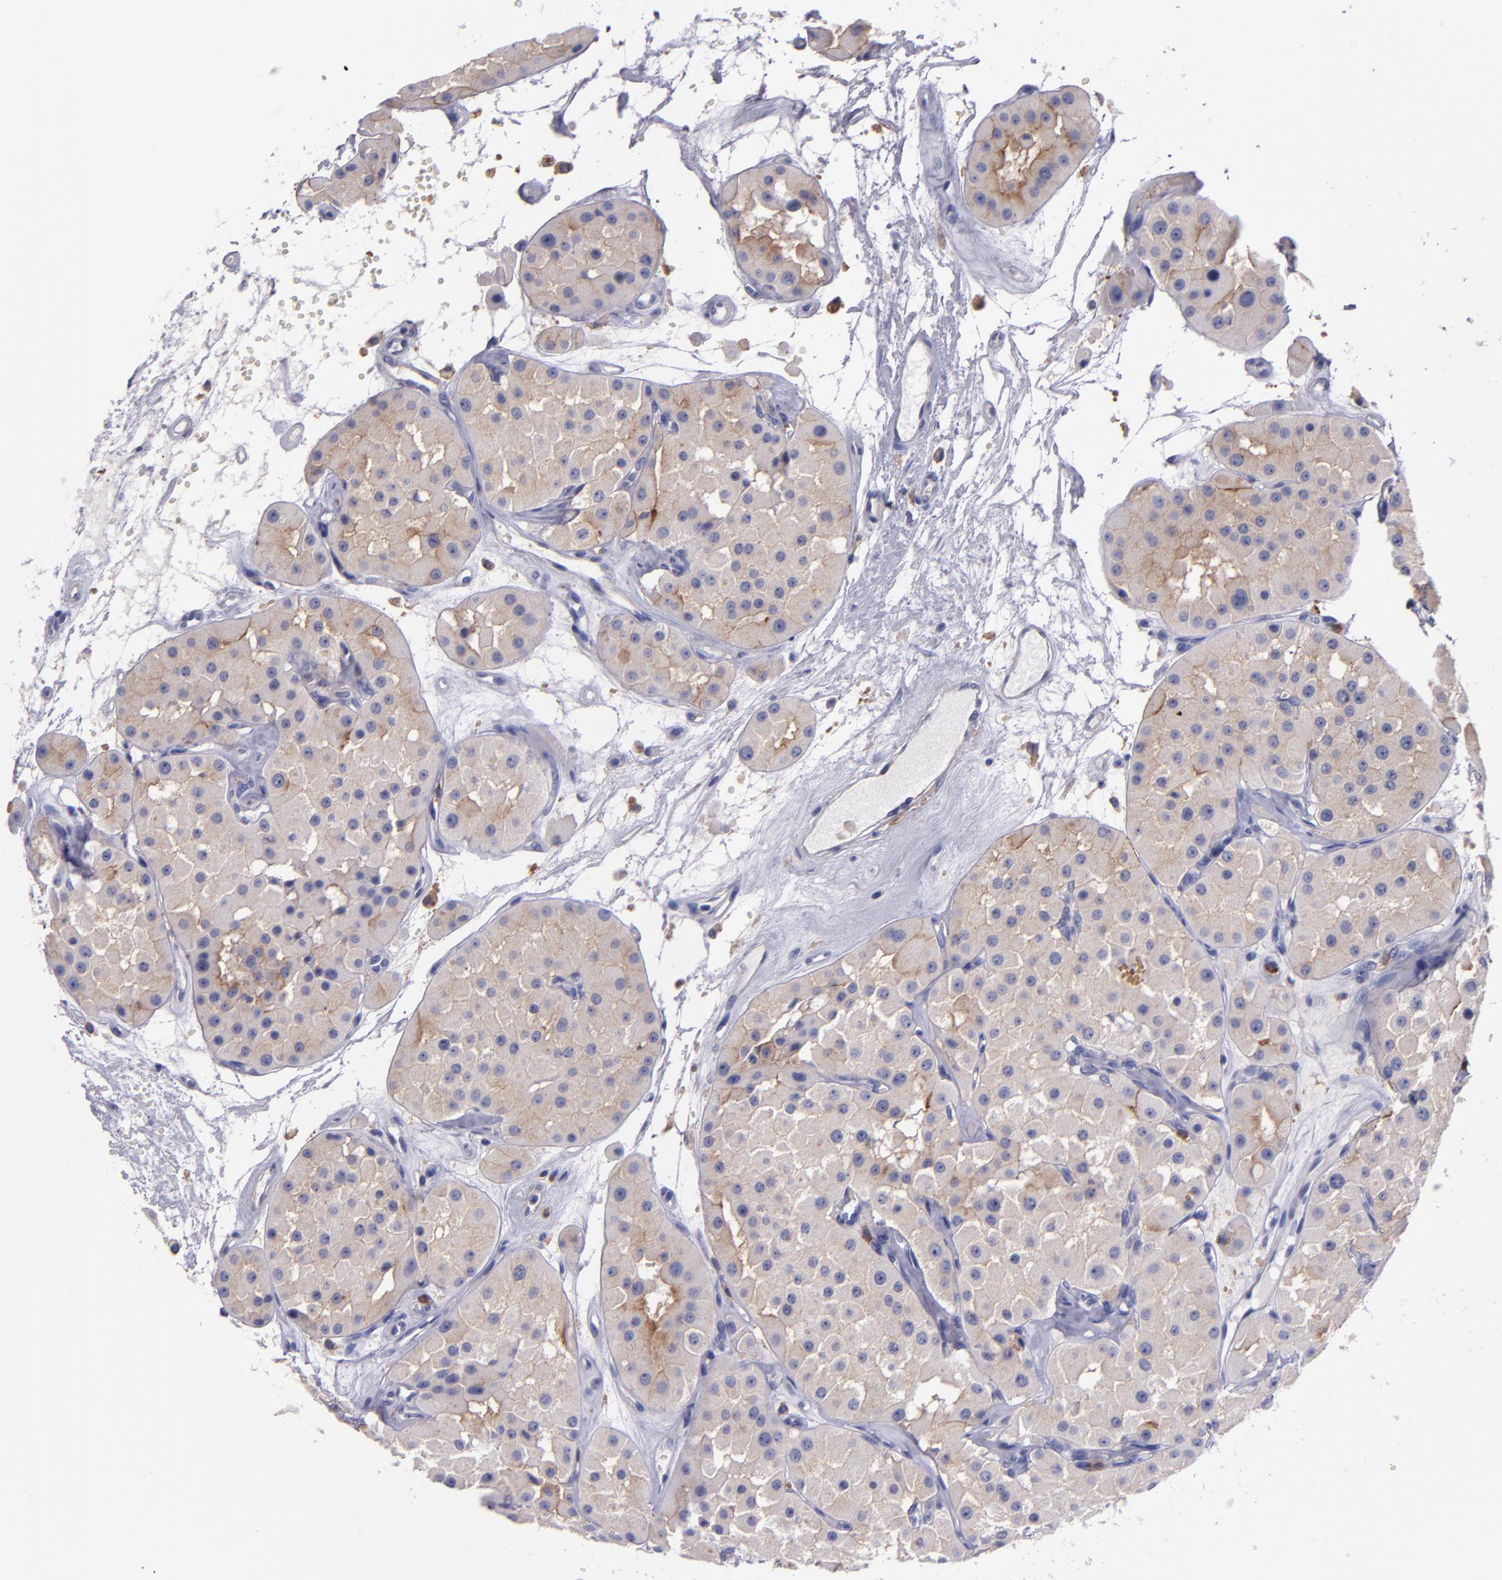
{"staining": {"intensity": "weak", "quantity": ">75%", "location": "cytoplasmic/membranous"}, "tissue": "renal cancer", "cell_type": "Tumor cells", "image_type": "cancer", "snomed": [{"axis": "morphology", "description": "Adenocarcinoma, uncertain malignant potential"}, {"axis": "topography", "description": "Kidney"}], "caption": "Adenocarcinoma,  uncertain malignant potential (renal) stained with a brown dye shows weak cytoplasmic/membranous positive staining in about >75% of tumor cells.", "gene": "C5AR1", "patient": {"sex": "male", "age": 63}}